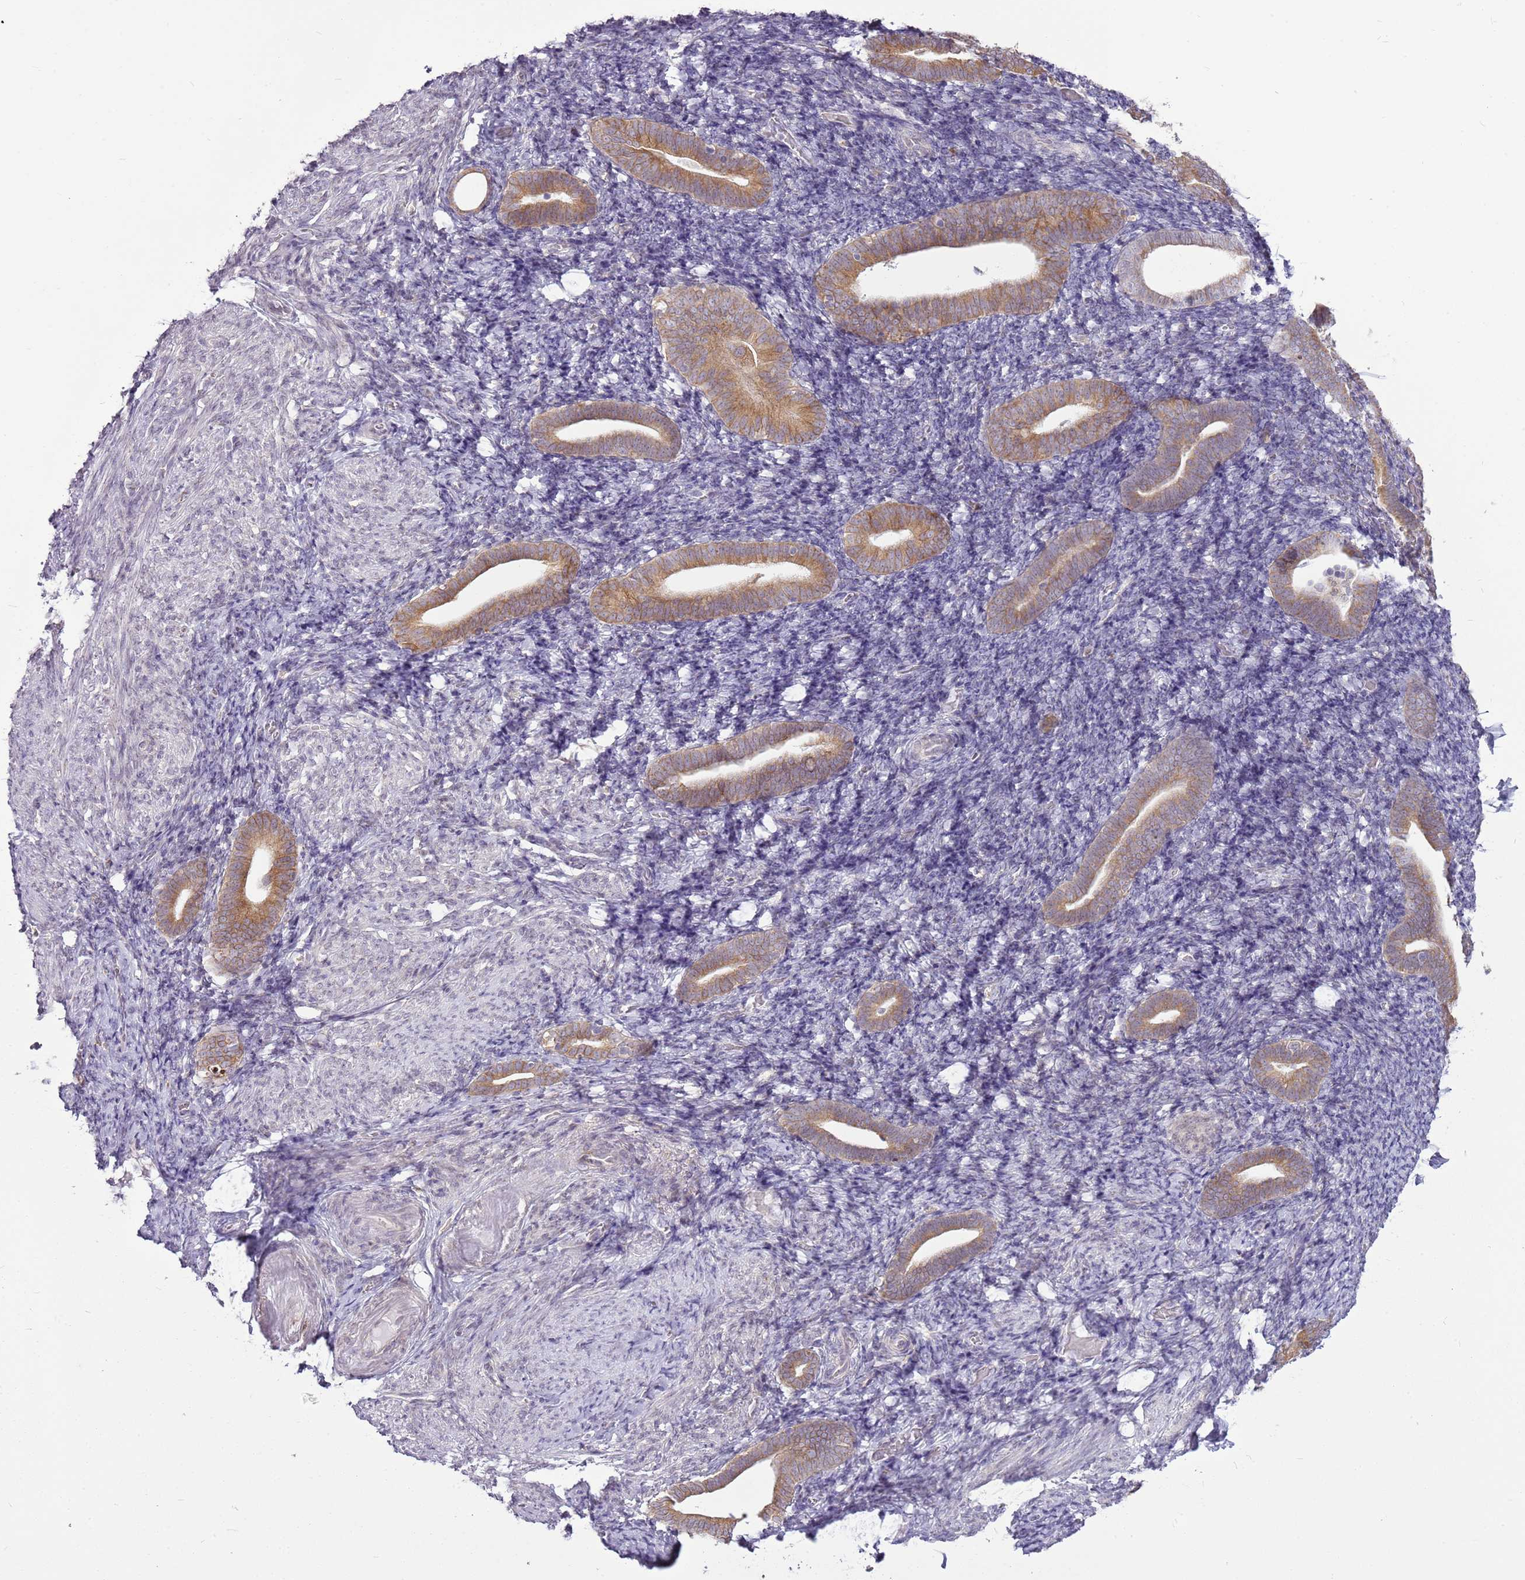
{"staining": {"intensity": "moderate", "quantity": "25%-75%", "location": "cytoplasmic/membranous"}, "tissue": "endometrium", "cell_type": "Cells in endometrial stroma", "image_type": "normal", "snomed": [{"axis": "morphology", "description": "Normal tissue, NOS"}, {"axis": "topography", "description": "Endometrium"}], "caption": "Moderate cytoplasmic/membranous expression is identified in about 25%-75% of cells in endometrial stroma in benign endometrium. (DAB IHC, brown staining for protein, blue staining for nuclei).", "gene": "TMED10", "patient": {"sex": "female", "age": 51}}